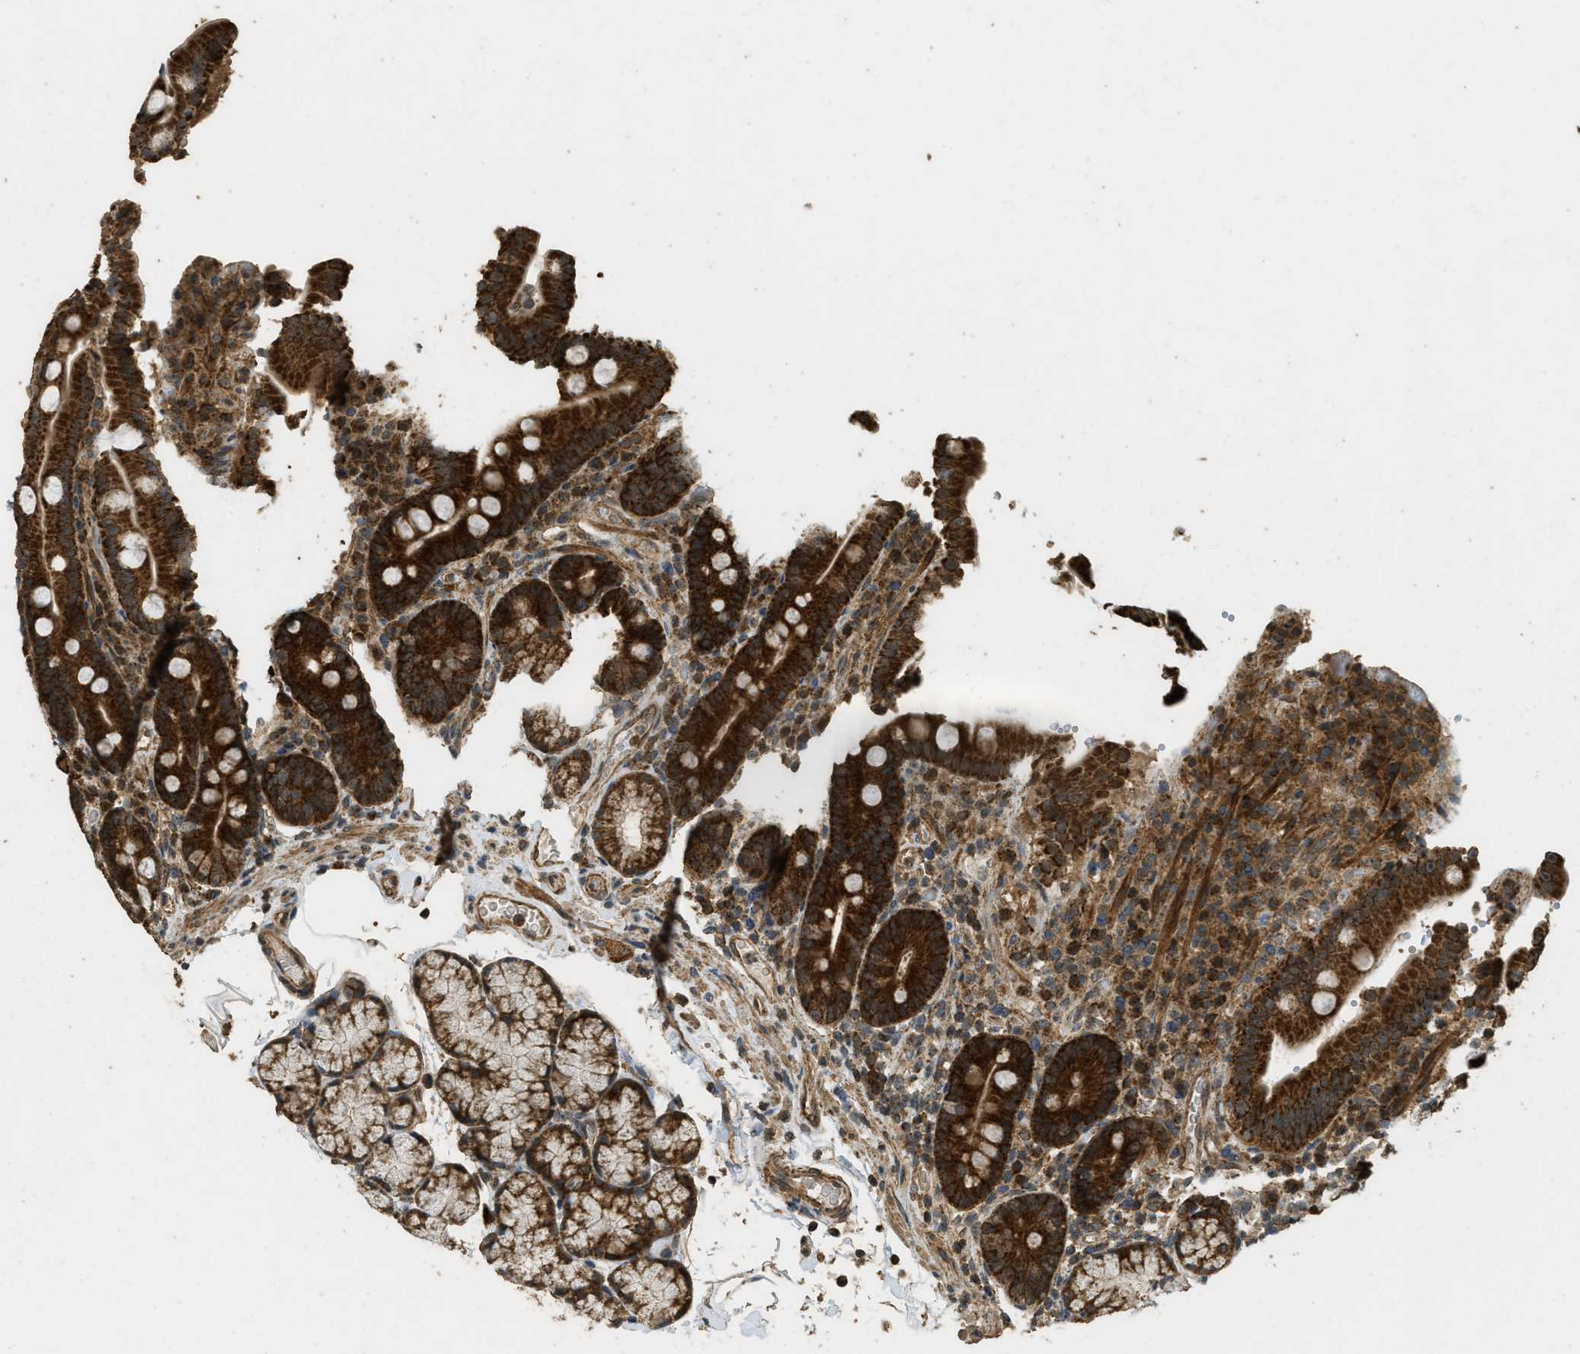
{"staining": {"intensity": "strong", "quantity": ">75%", "location": "cytoplasmic/membranous"}, "tissue": "duodenum", "cell_type": "Glandular cells", "image_type": "normal", "snomed": [{"axis": "morphology", "description": "Normal tissue, NOS"}, {"axis": "topography", "description": "Small intestine, NOS"}], "caption": "IHC of normal duodenum displays high levels of strong cytoplasmic/membranous positivity in approximately >75% of glandular cells. (brown staining indicates protein expression, while blue staining denotes nuclei).", "gene": "CTPS1", "patient": {"sex": "female", "age": 71}}